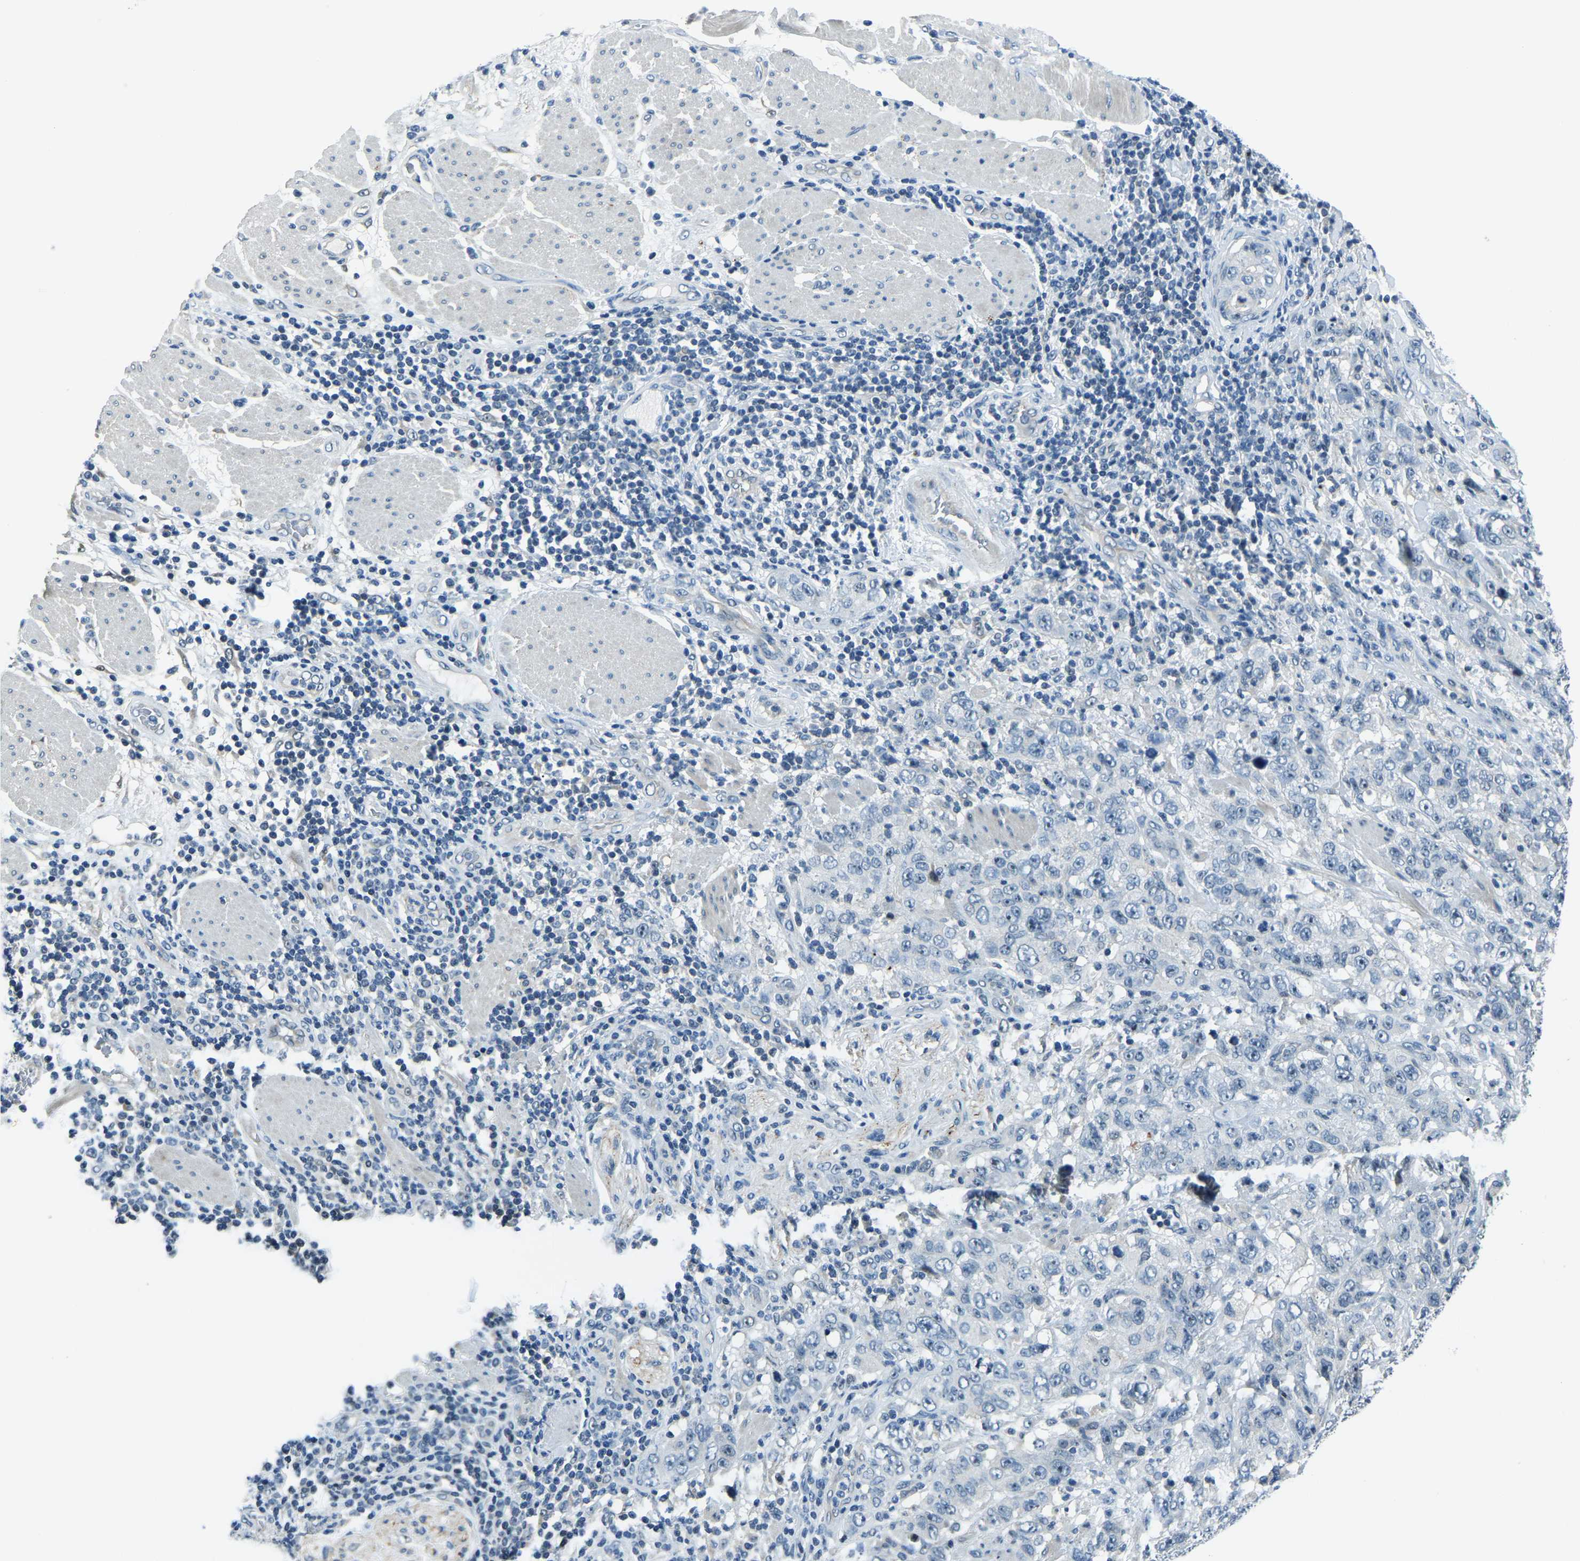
{"staining": {"intensity": "negative", "quantity": "none", "location": "none"}, "tissue": "stomach cancer", "cell_type": "Tumor cells", "image_type": "cancer", "snomed": [{"axis": "morphology", "description": "Adenocarcinoma, NOS"}, {"axis": "topography", "description": "Stomach"}], "caption": "There is no significant positivity in tumor cells of adenocarcinoma (stomach).", "gene": "RRP1", "patient": {"sex": "male", "age": 48}}